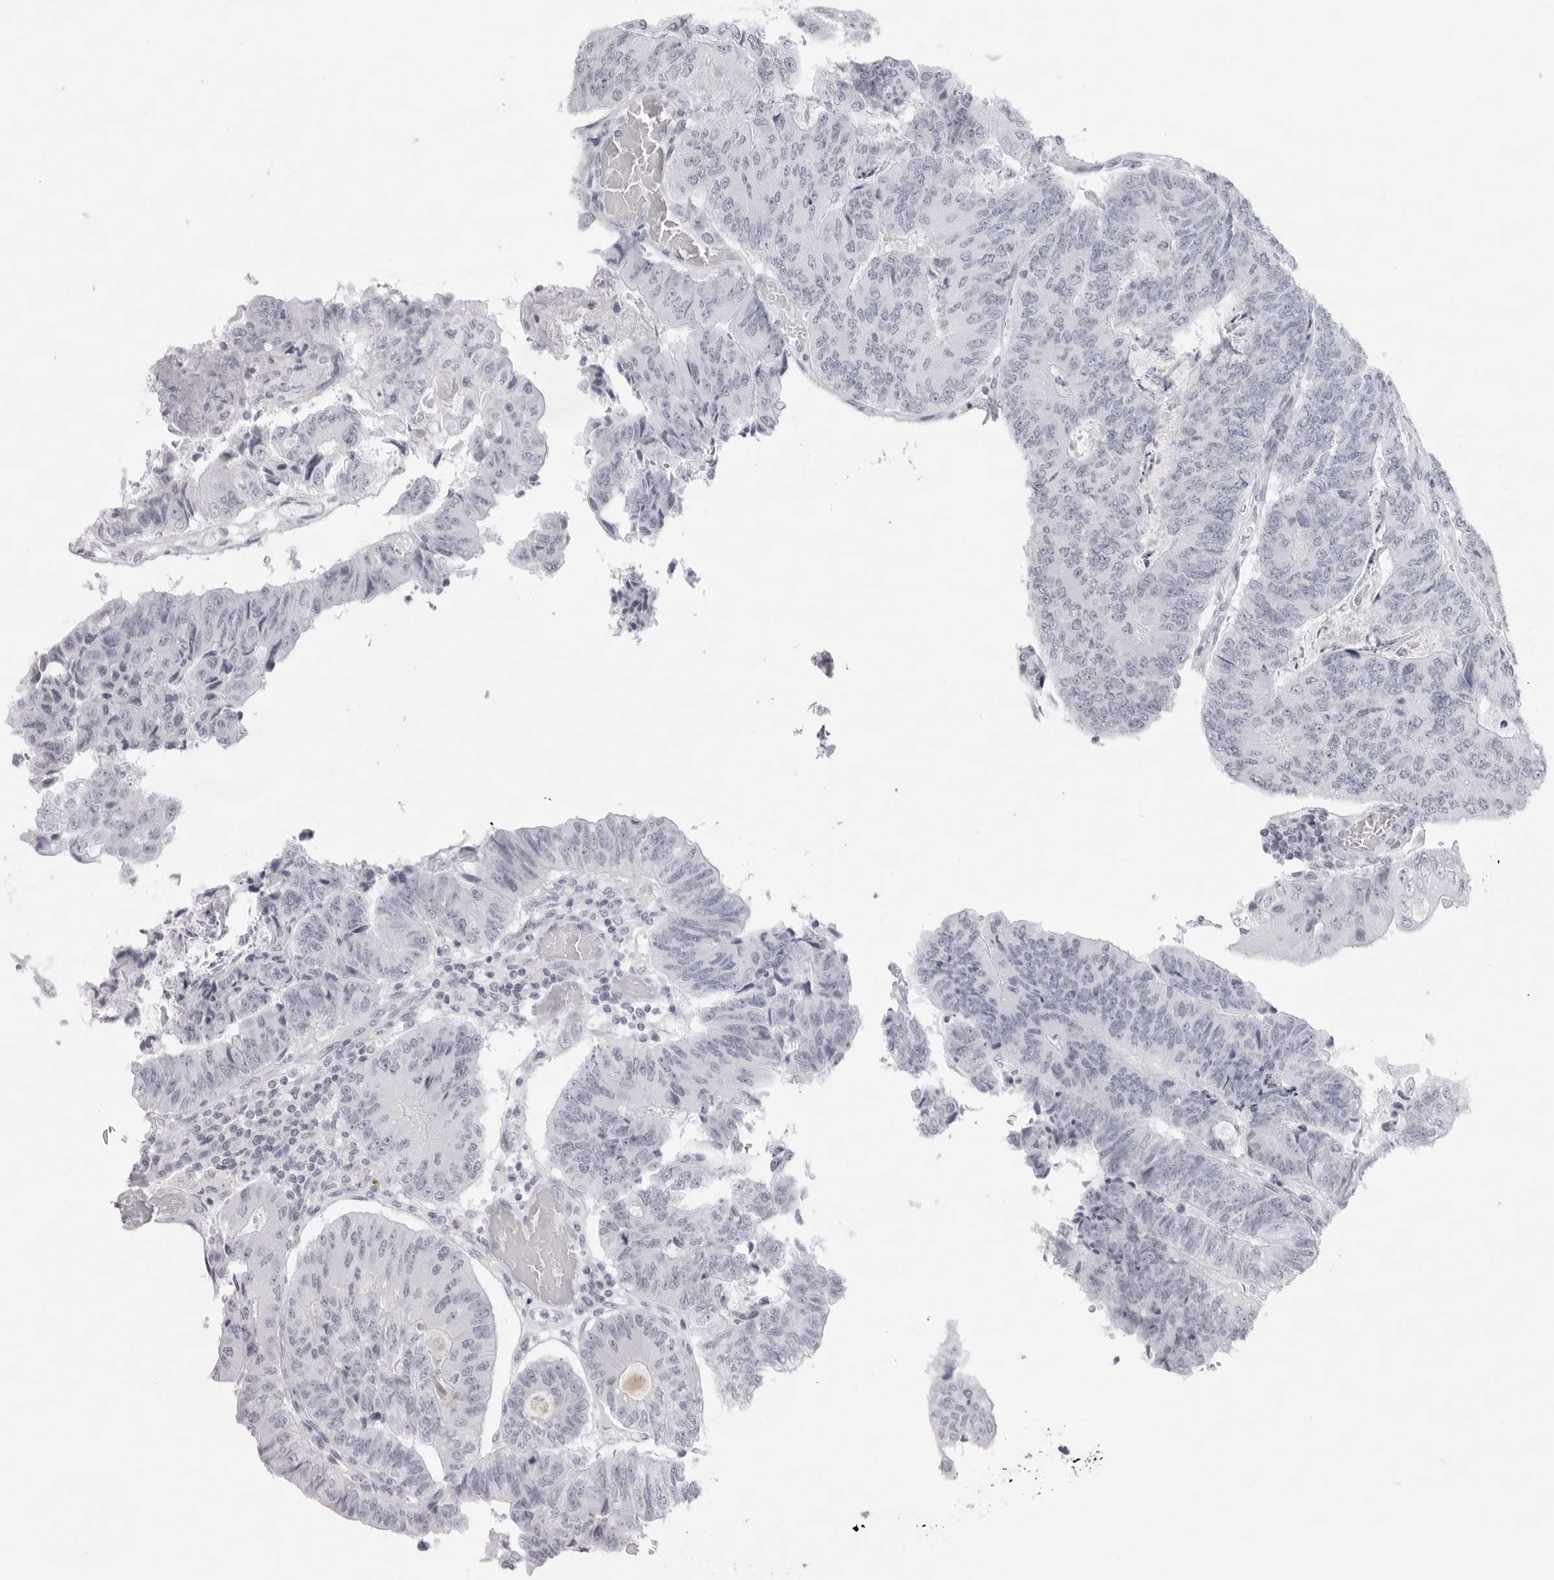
{"staining": {"intensity": "negative", "quantity": "none", "location": "none"}, "tissue": "colorectal cancer", "cell_type": "Tumor cells", "image_type": "cancer", "snomed": [{"axis": "morphology", "description": "Adenocarcinoma, NOS"}, {"axis": "topography", "description": "Colon"}], "caption": "The image demonstrates no significant expression in tumor cells of adenocarcinoma (colorectal).", "gene": "KLK12", "patient": {"sex": "female", "age": 67}}